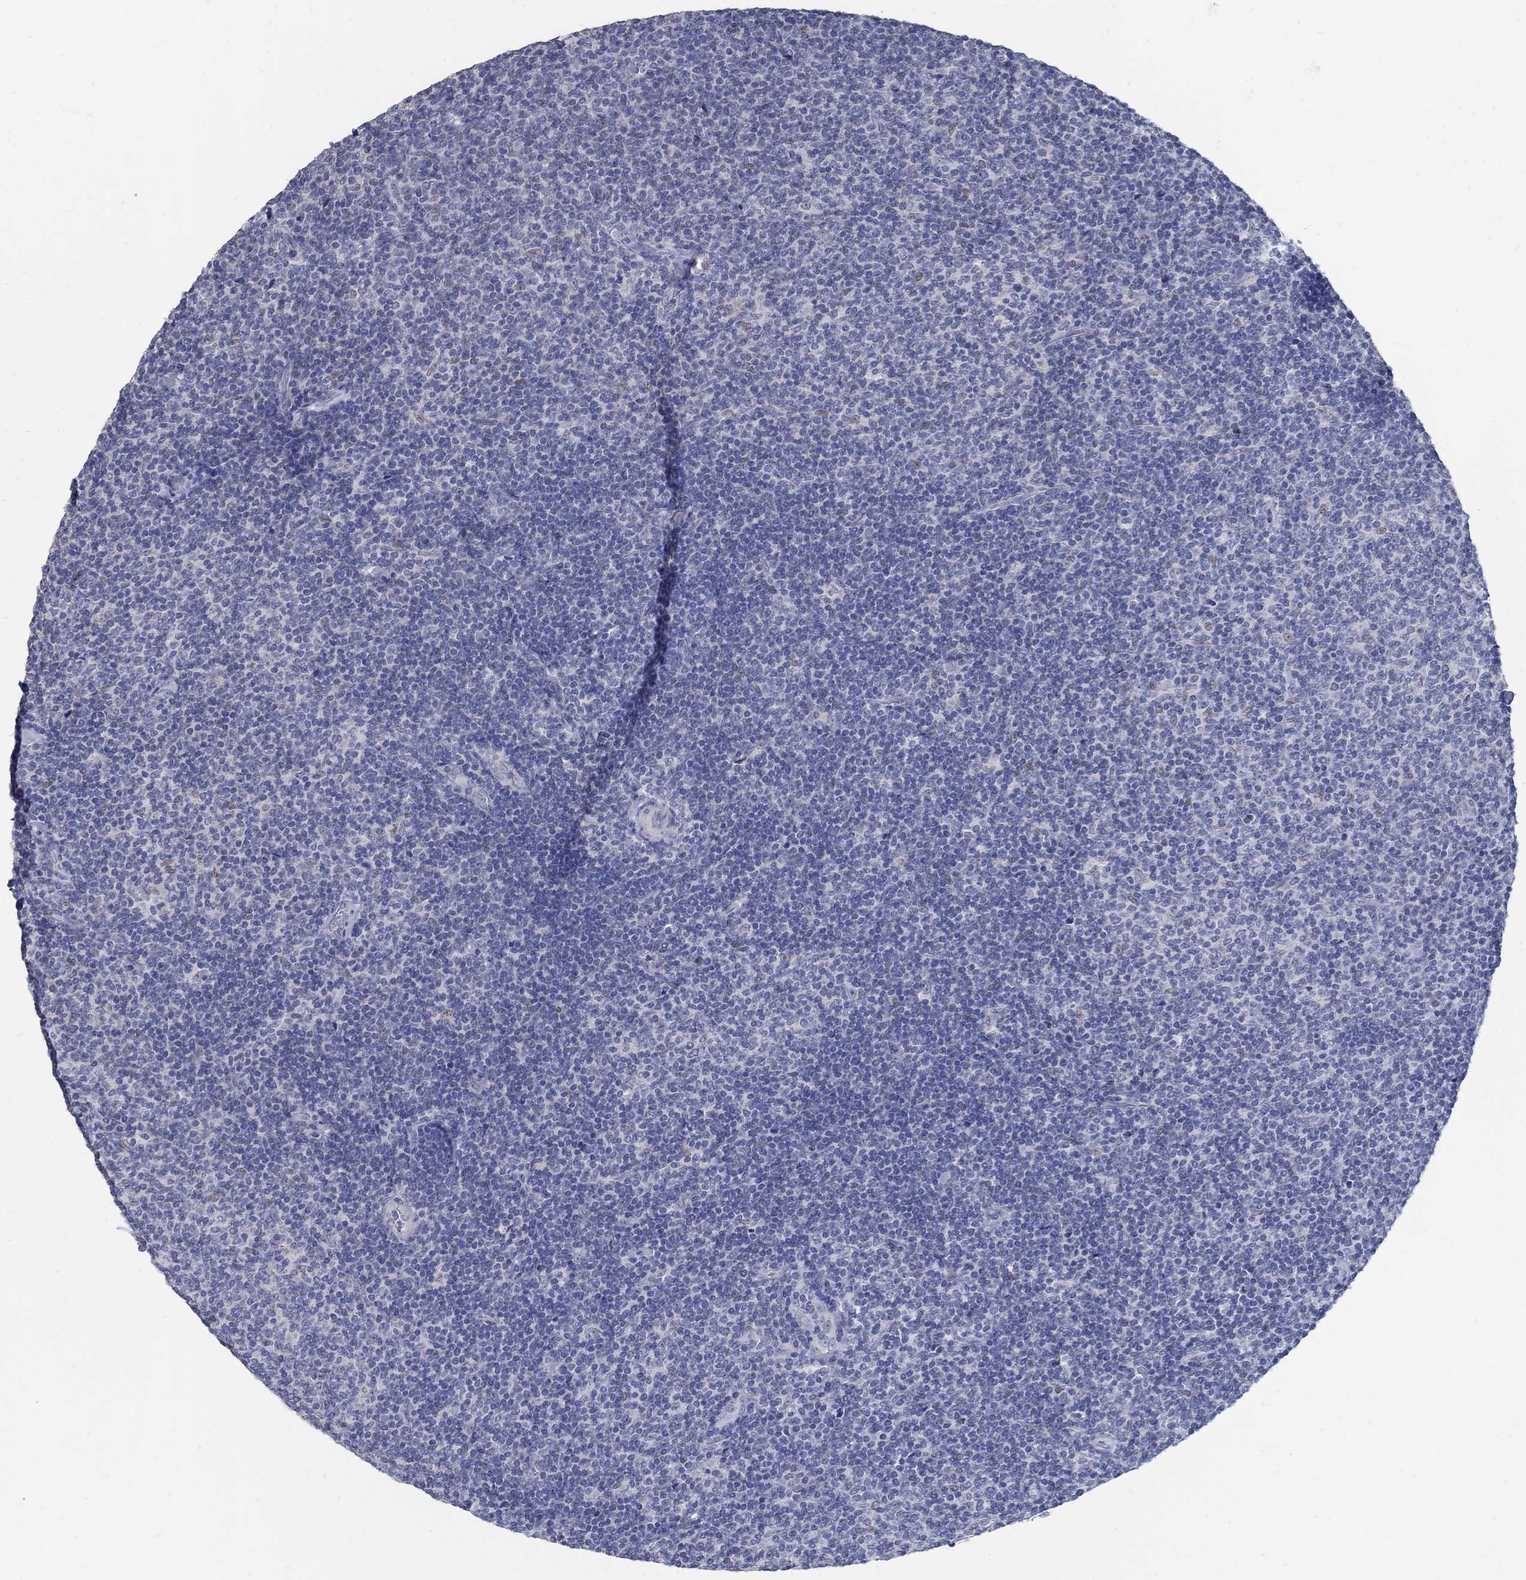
{"staining": {"intensity": "negative", "quantity": "none", "location": "none"}, "tissue": "lymphoma", "cell_type": "Tumor cells", "image_type": "cancer", "snomed": [{"axis": "morphology", "description": "Malignant lymphoma, non-Hodgkin's type, Low grade"}, {"axis": "topography", "description": "Lymph node"}], "caption": "Tumor cells show no significant protein expression in low-grade malignant lymphoma, non-Hodgkin's type.", "gene": "USP29", "patient": {"sex": "male", "age": 52}}